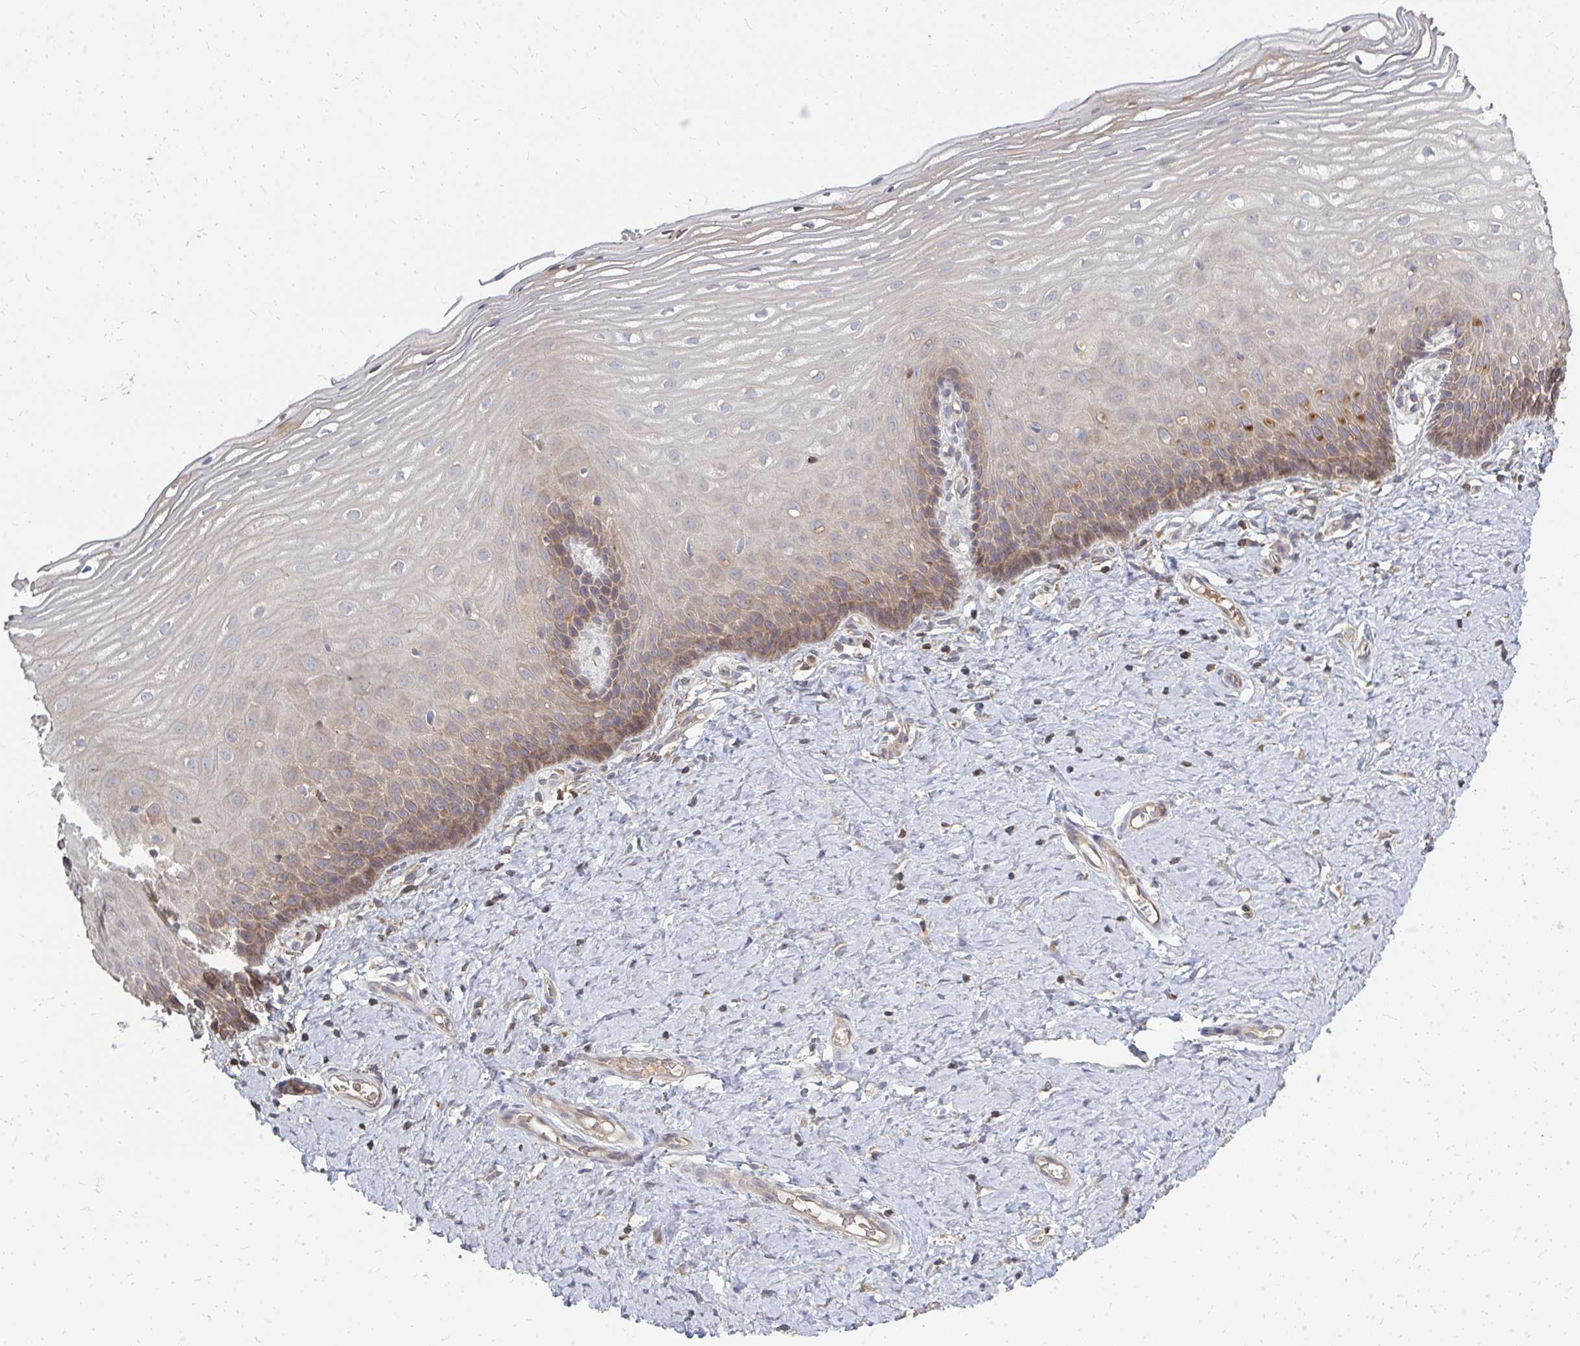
{"staining": {"intensity": "moderate", "quantity": ">75%", "location": "cytoplasmic/membranous"}, "tissue": "cervix", "cell_type": "Glandular cells", "image_type": "normal", "snomed": [{"axis": "morphology", "description": "Normal tissue, NOS"}, {"axis": "topography", "description": "Cervix"}], "caption": "Immunohistochemistry (IHC) of unremarkable cervix displays medium levels of moderate cytoplasmic/membranous staining in about >75% of glandular cells. (DAB IHC, brown staining for protein, blue staining for nuclei).", "gene": "ZNF285", "patient": {"sex": "female", "age": 37}}